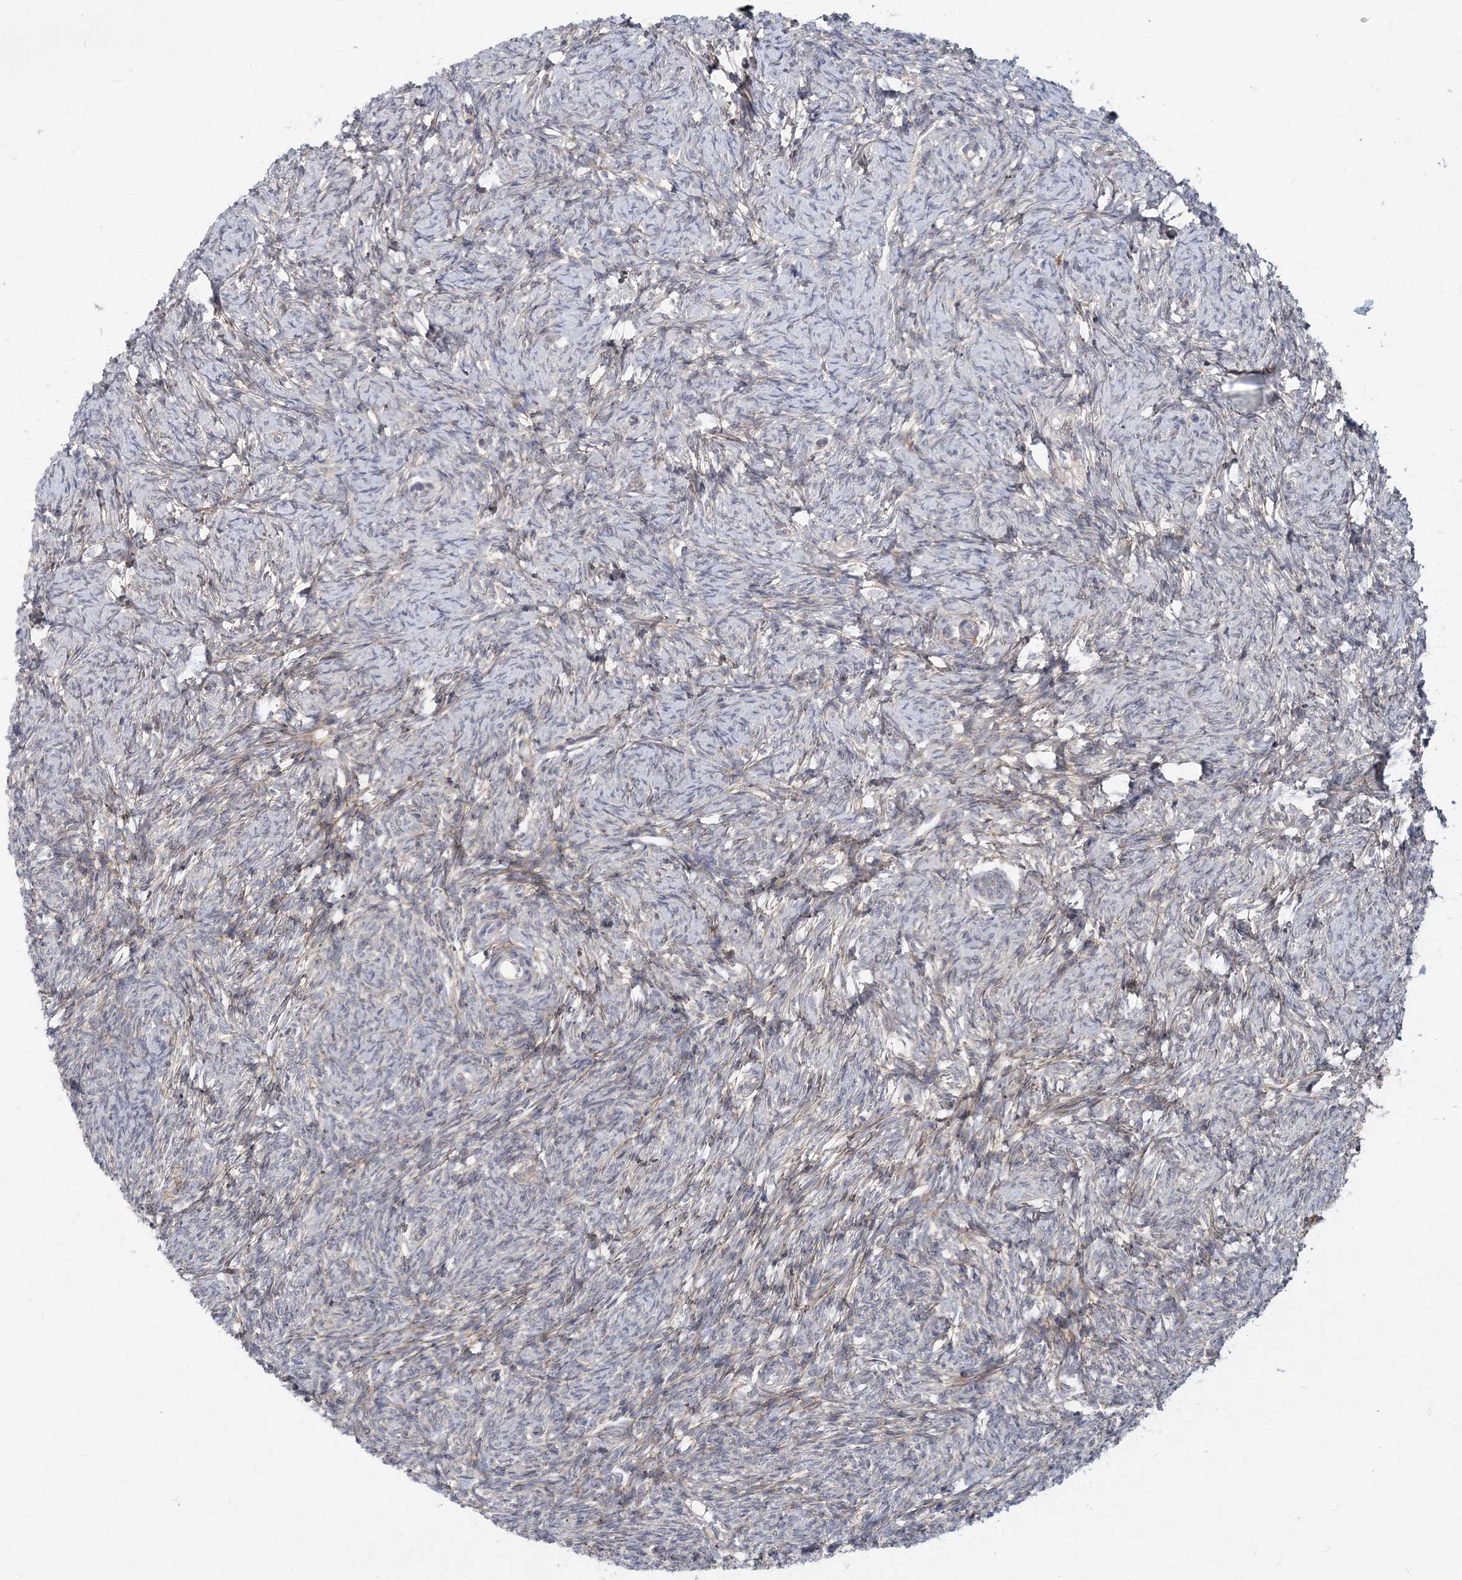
{"staining": {"intensity": "weak", "quantity": ">75%", "location": "cytoplasmic/membranous"}, "tissue": "ovary", "cell_type": "Follicle cells", "image_type": "normal", "snomed": [{"axis": "morphology", "description": "Normal tissue, NOS"}, {"axis": "morphology", "description": "Cyst, NOS"}, {"axis": "topography", "description": "Ovary"}], "caption": "This micrograph exhibits immunohistochemistry staining of unremarkable human ovary, with low weak cytoplasmic/membranous positivity in approximately >75% of follicle cells.", "gene": "GMPPA", "patient": {"sex": "female", "age": 33}}